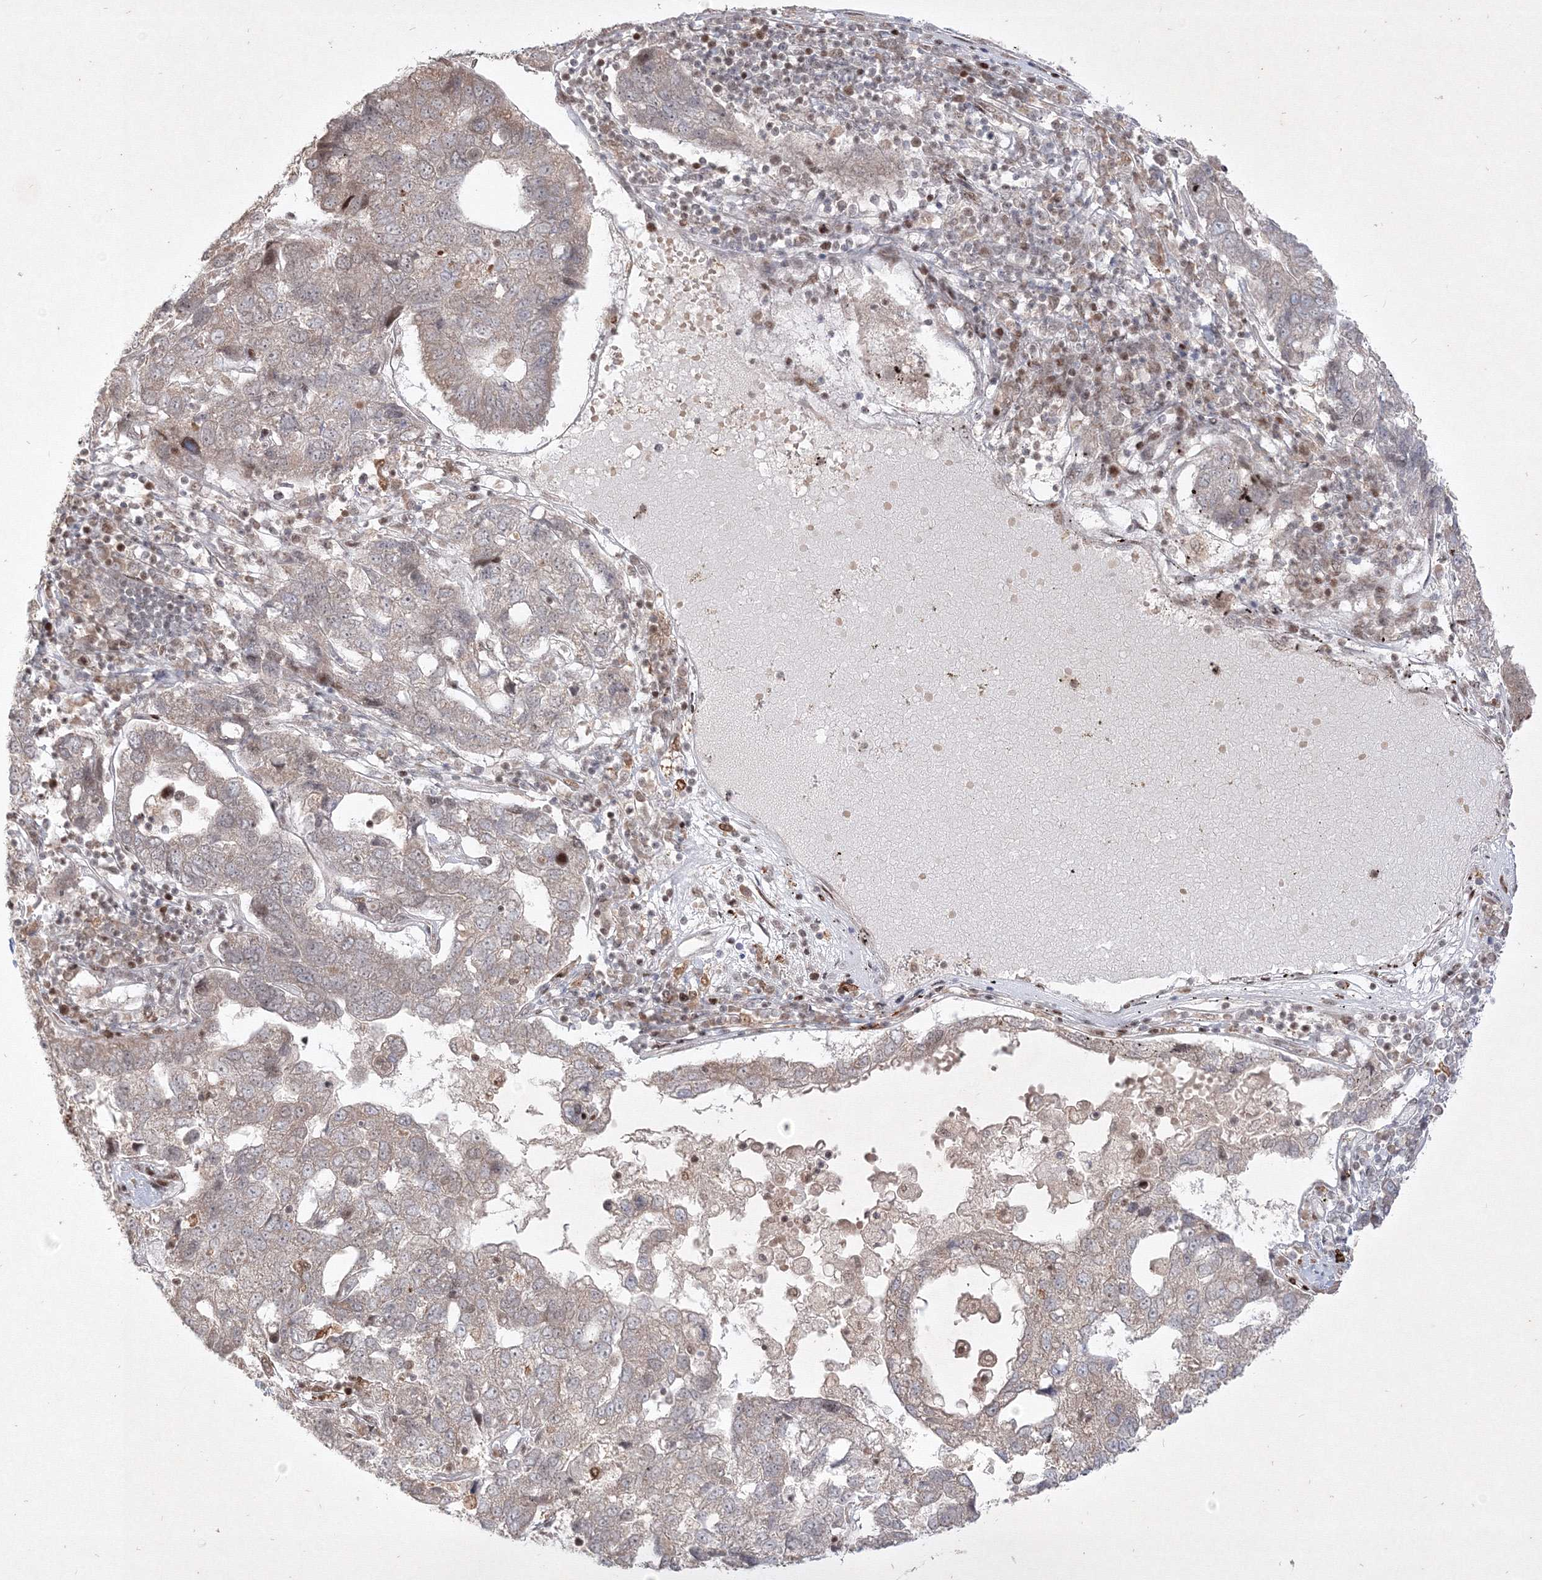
{"staining": {"intensity": "weak", "quantity": "25%-75%", "location": "cytoplasmic/membranous,nuclear"}, "tissue": "pancreatic cancer", "cell_type": "Tumor cells", "image_type": "cancer", "snomed": [{"axis": "morphology", "description": "Adenocarcinoma, NOS"}, {"axis": "topography", "description": "Pancreas"}], "caption": "Protein staining demonstrates weak cytoplasmic/membranous and nuclear expression in approximately 25%-75% of tumor cells in pancreatic cancer.", "gene": "TAB1", "patient": {"sex": "female", "age": 61}}